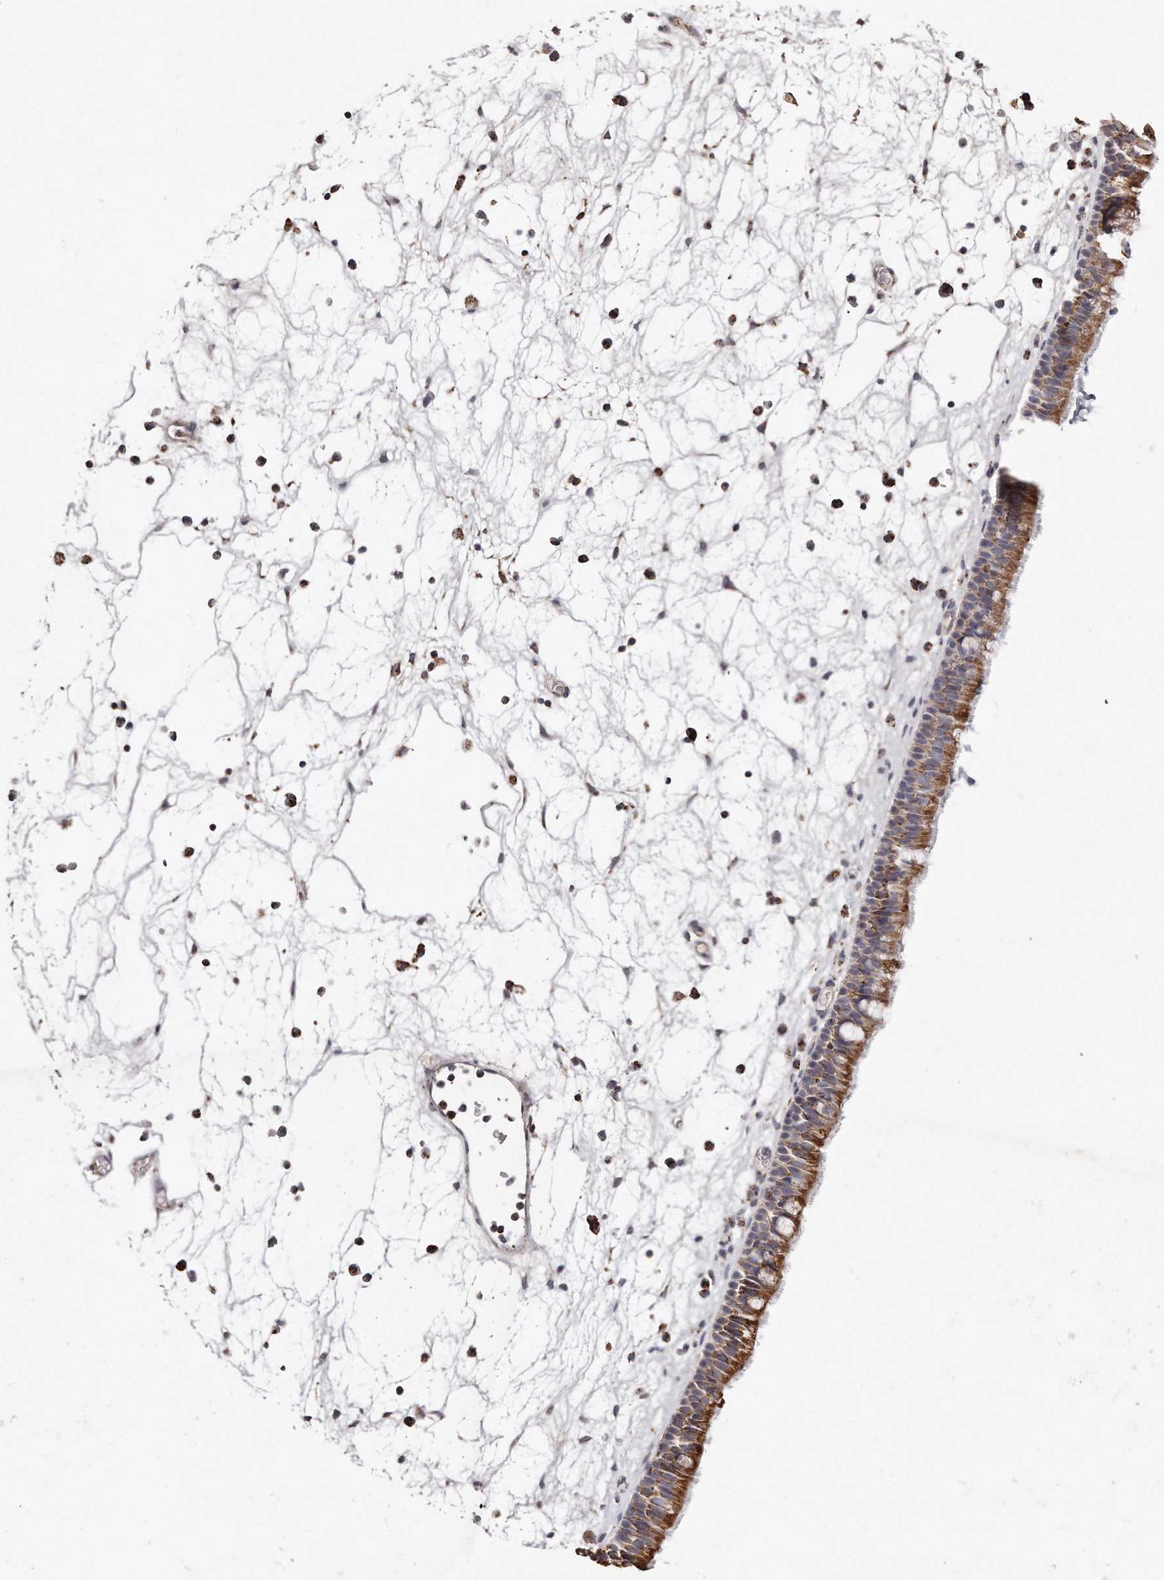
{"staining": {"intensity": "moderate", "quantity": ">75%", "location": "cytoplasmic/membranous"}, "tissue": "nasopharynx", "cell_type": "Respiratory epithelial cells", "image_type": "normal", "snomed": [{"axis": "morphology", "description": "Normal tissue, NOS"}, {"axis": "morphology", "description": "Inflammation, NOS"}, {"axis": "morphology", "description": "Malignant melanoma, Metastatic site"}, {"axis": "topography", "description": "Nasopharynx"}], "caption": "Approximately >75% of respiratory epithelial cells in benign nasopharynx demonstrate moderate cytoplasmic/membranous protein staining as visualized by brown immunohistochemical staining.", "gene": "RTKN", "patient": {"sex": "male", "age": 70}}